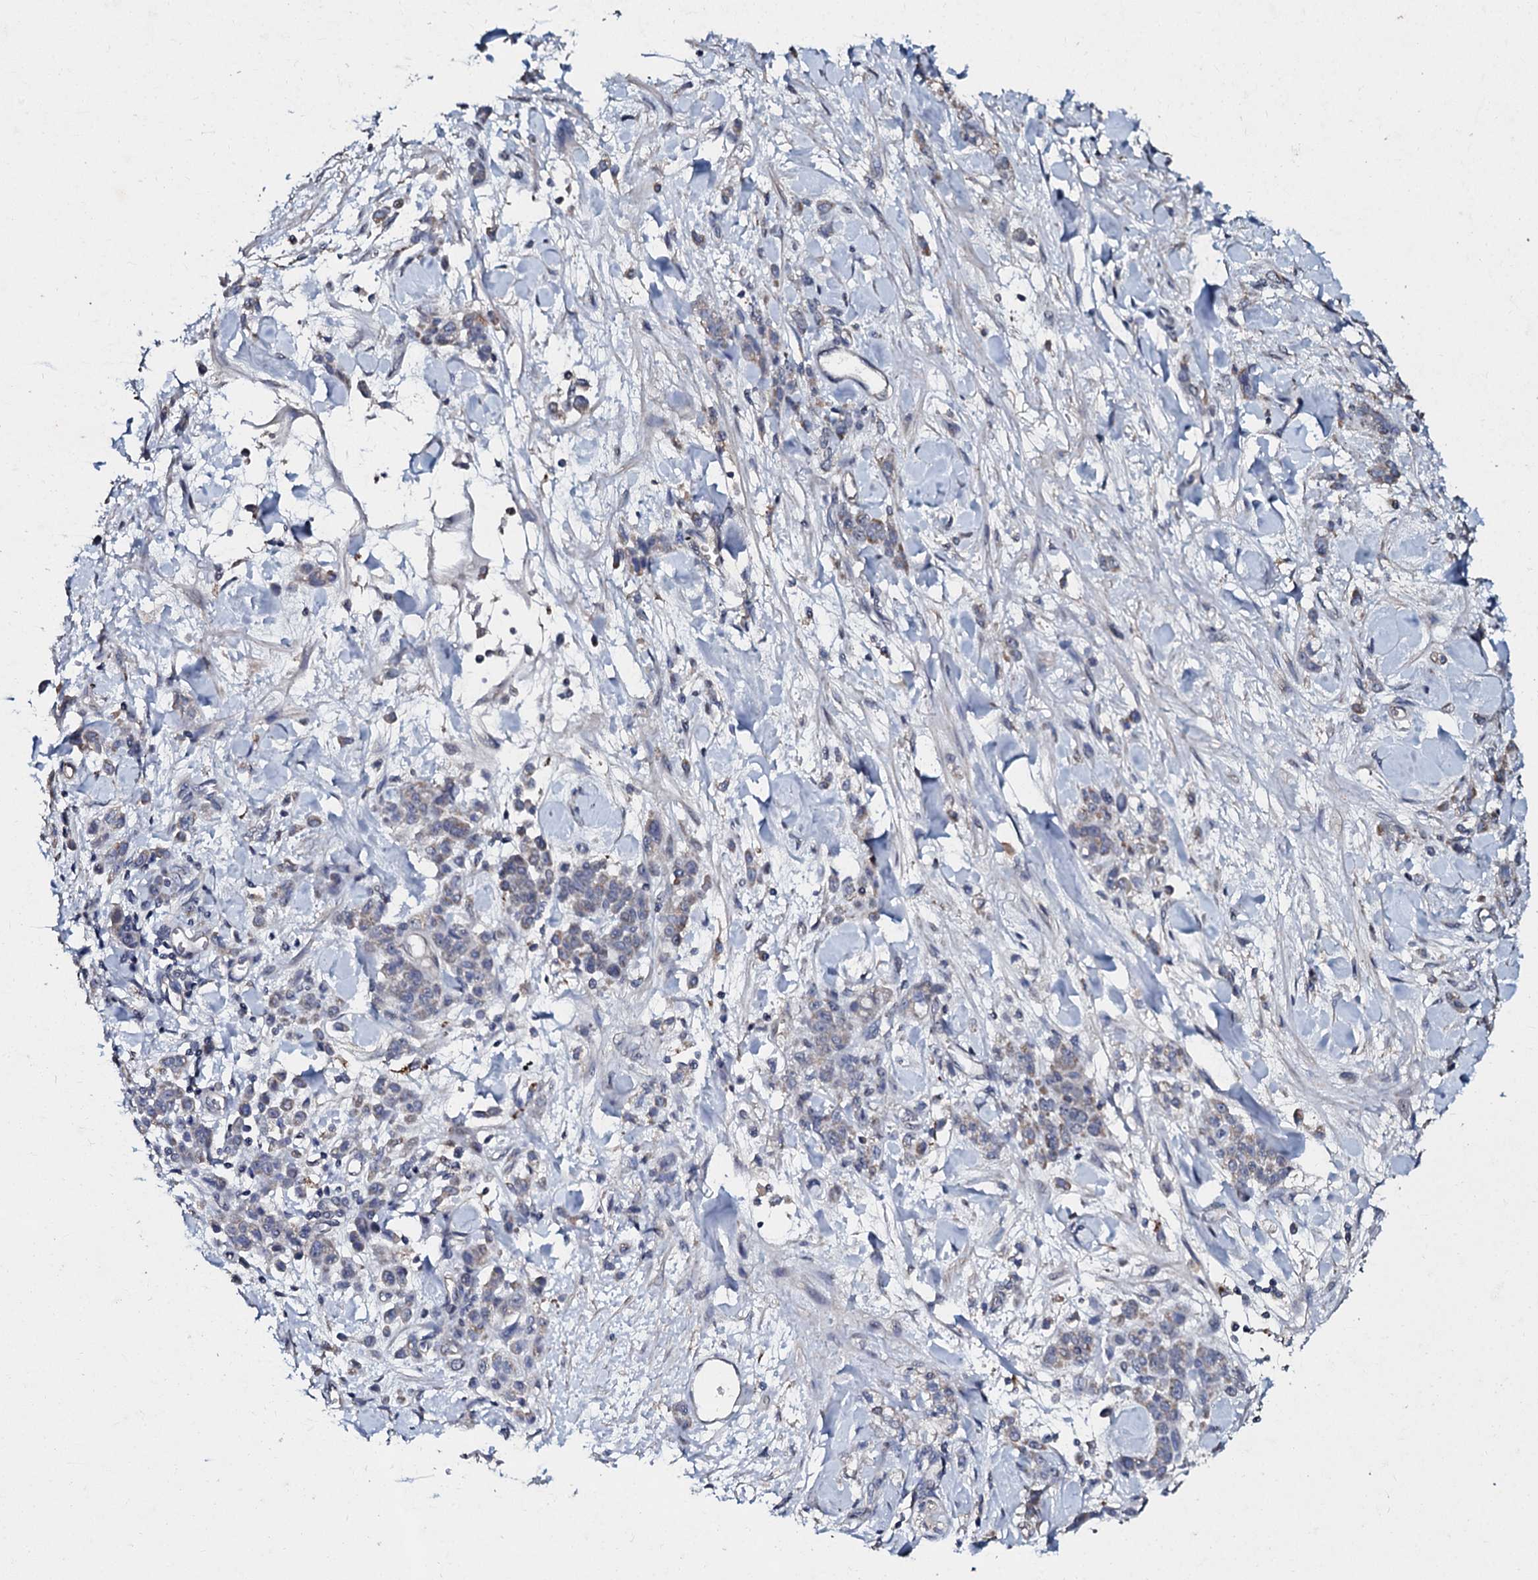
{"staining": {"intensity": "weak", "quantity": "25%-75%", "location": "cytoplasmic/membranous"}, "tissue": "stomach cancer", "cell_type": "Tumor cells", "image_type": "cancer", "snomed": [{"axis": "morphology", "description": "Normal tissue, NOS"}, {"axis": "morphology", "description": "Adenocarcinoma, NOS"}, {"axis": "topography", "description": "Stomach"}], "caption": "High-power microscopy captured an immunohistochemistry micrograph of stomach adenocarcinoma, revealing weak cytoplasmic/membranous positivity in about 25%-75% of tumor cells.", "gene": "SLC37A4", "patient": {"sex": "male", "age": 82}}